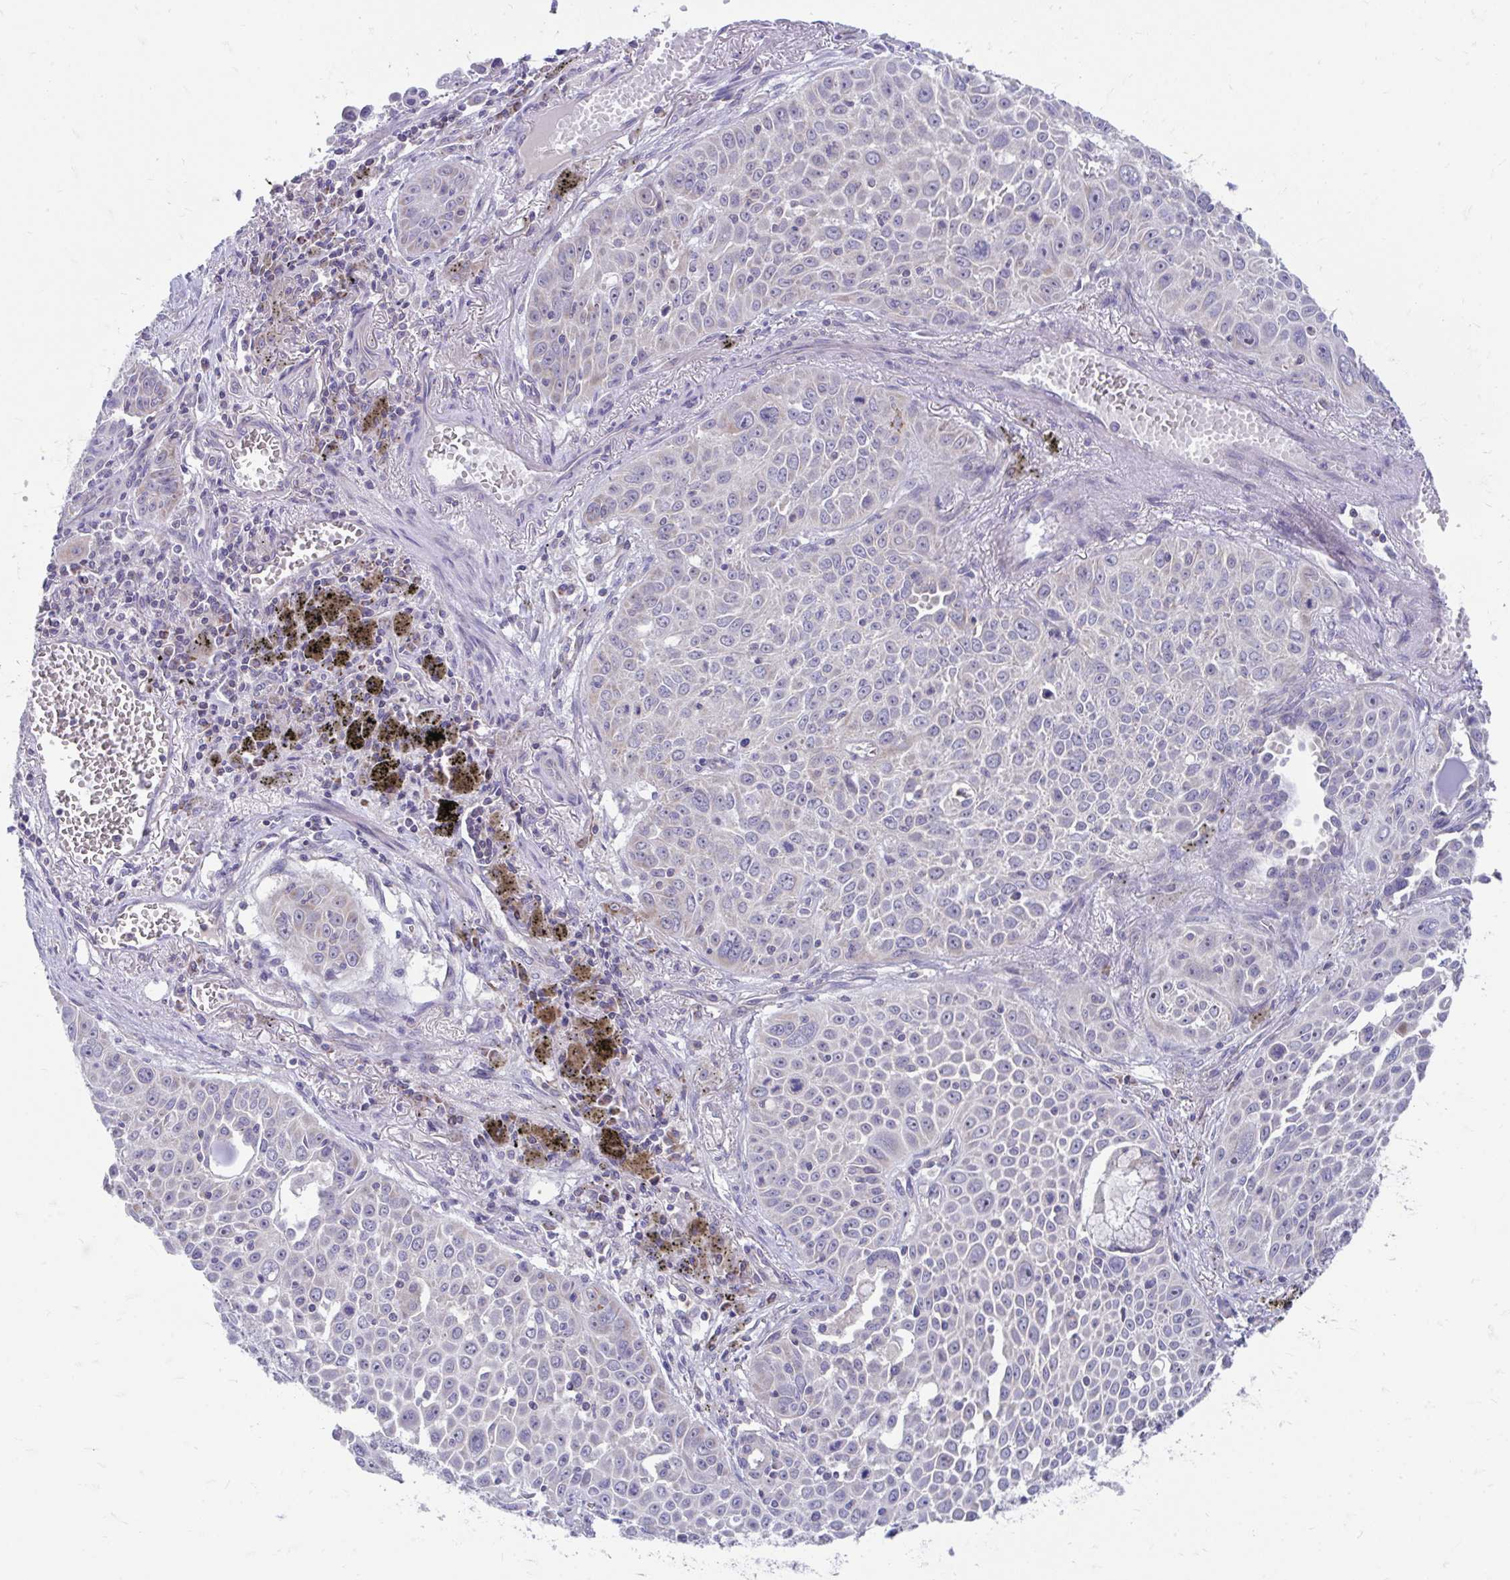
{"staining": {"intensity": "negative", "quantity": "none", "location": "none"}, "tissue": "lung cancer", "cell_type": "Tumor cells", "image_type": "cancer", "snomed": [{"axis": "morphology", "description": "Squamous cell carcinoma, NOS"}, {"axis": "morphology", "description": "Squamous cell carcinoma, metastatic, NOS"}, {"axis": "topography", "description": "Lymph node"}, {"axis": "topography", "description": "Lung"}], "caption": "Lung squamous cell carcinoma stained for a protein using immunohistochemistry (IHC) shows no expression tumor cells.", "gene": "FHIP1B", "patient": {"sex": "female", "age": 62}}